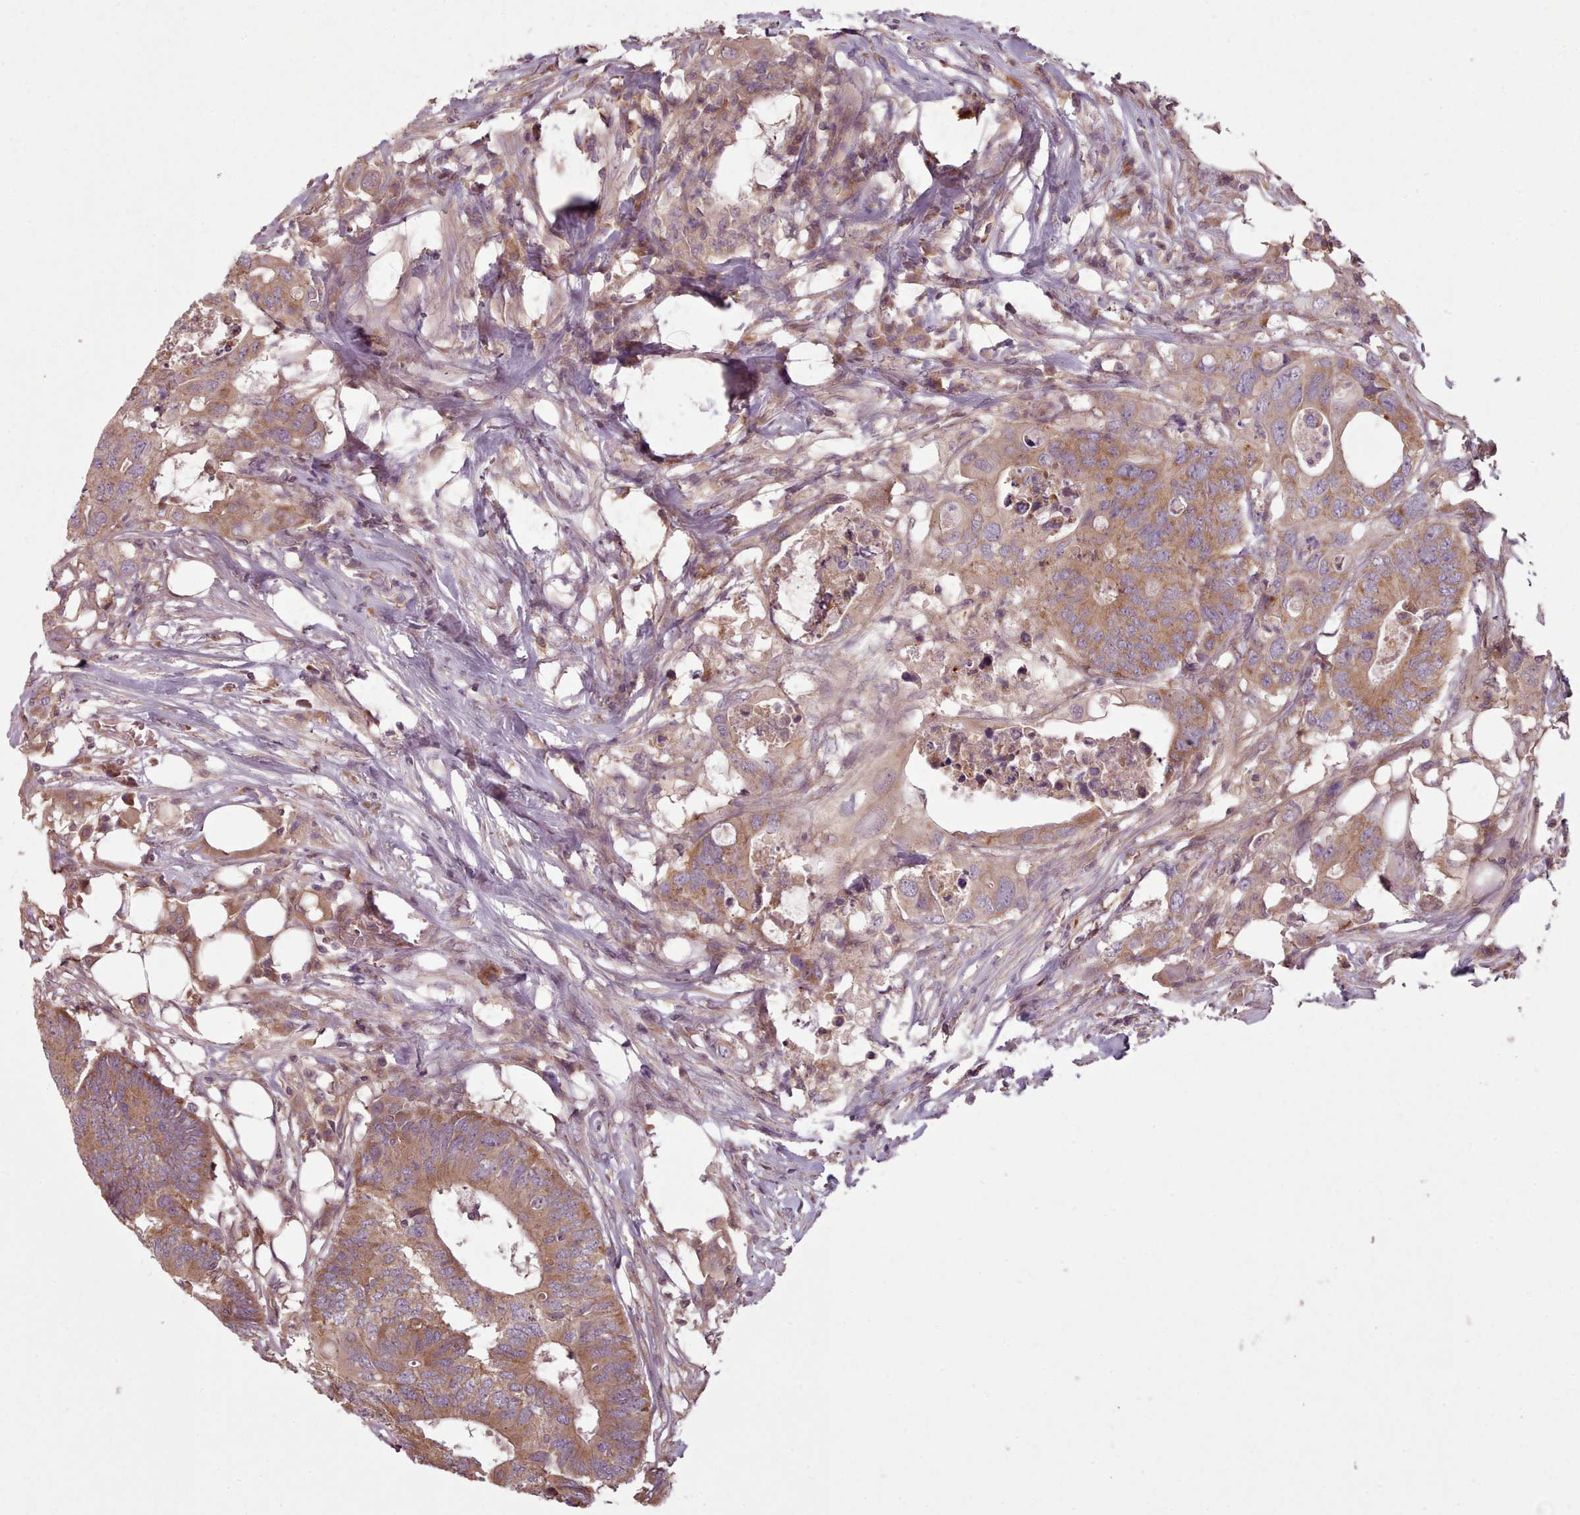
{"staining": {"intensity": "moderate", "quantity": ">75%", "location": "cytoplasmic/membranous"}, "tissue": "colorectal cancer", "cell_type": "Tumor cells", "image_type": "cancer", "snomed": [{"axis": "morphology", "description": "Adenocarcinoma, NOS"}, {"axis": "topography", "description": "Colon"}], "caption": "Immunohistochemical staining of colorectal cancer (adenocarcinoma) exhibits moderate cytoplasmic/membranous protein staining in about >75% of tumor cells.", "gene": "NT5DC2", "patient": {"sex": "male", "age": 71}}